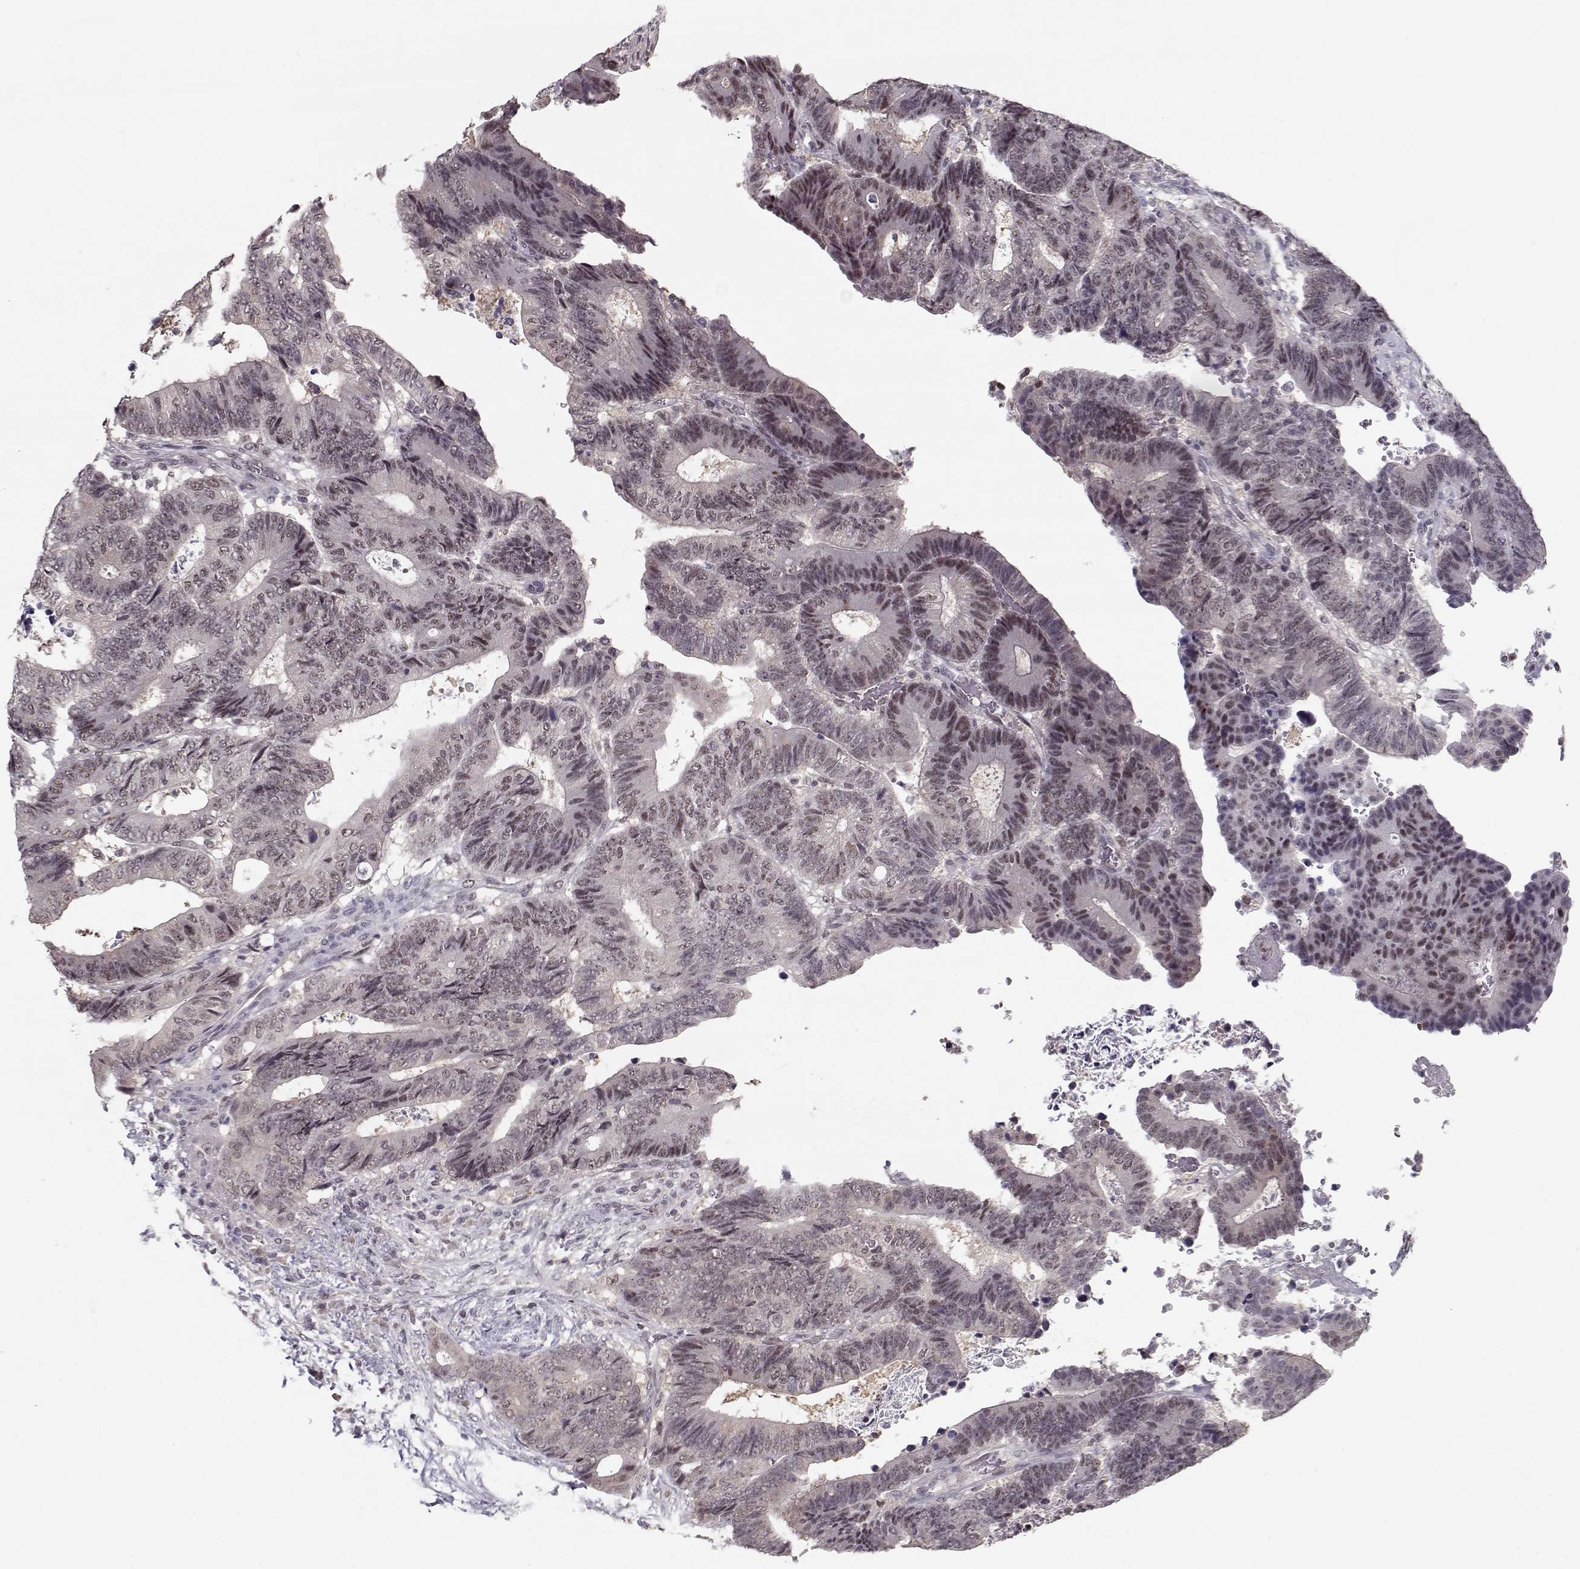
{"staining": {"intensity": "weak", "quantity": "25%-75%", "location": "nuclear"}, "tissue": "colorectal cancer", "cell_type": "Tumor cells", "image_type": "cancer", "snomed": [{"axis": "morphology", "description": "Adenocarcinoma, NOS"}, {"axis": "topography", "description": "Colon"}], "caption": "The photomicrograph exhibits immunohistochemical staining of adenocarcinoma (colorectal). There is weak nuclear expression is appreciated in approximately 25%-75% of tumor cells.", "gene": "TESPA1", "patient": {"sex": "female", "age": 48}}